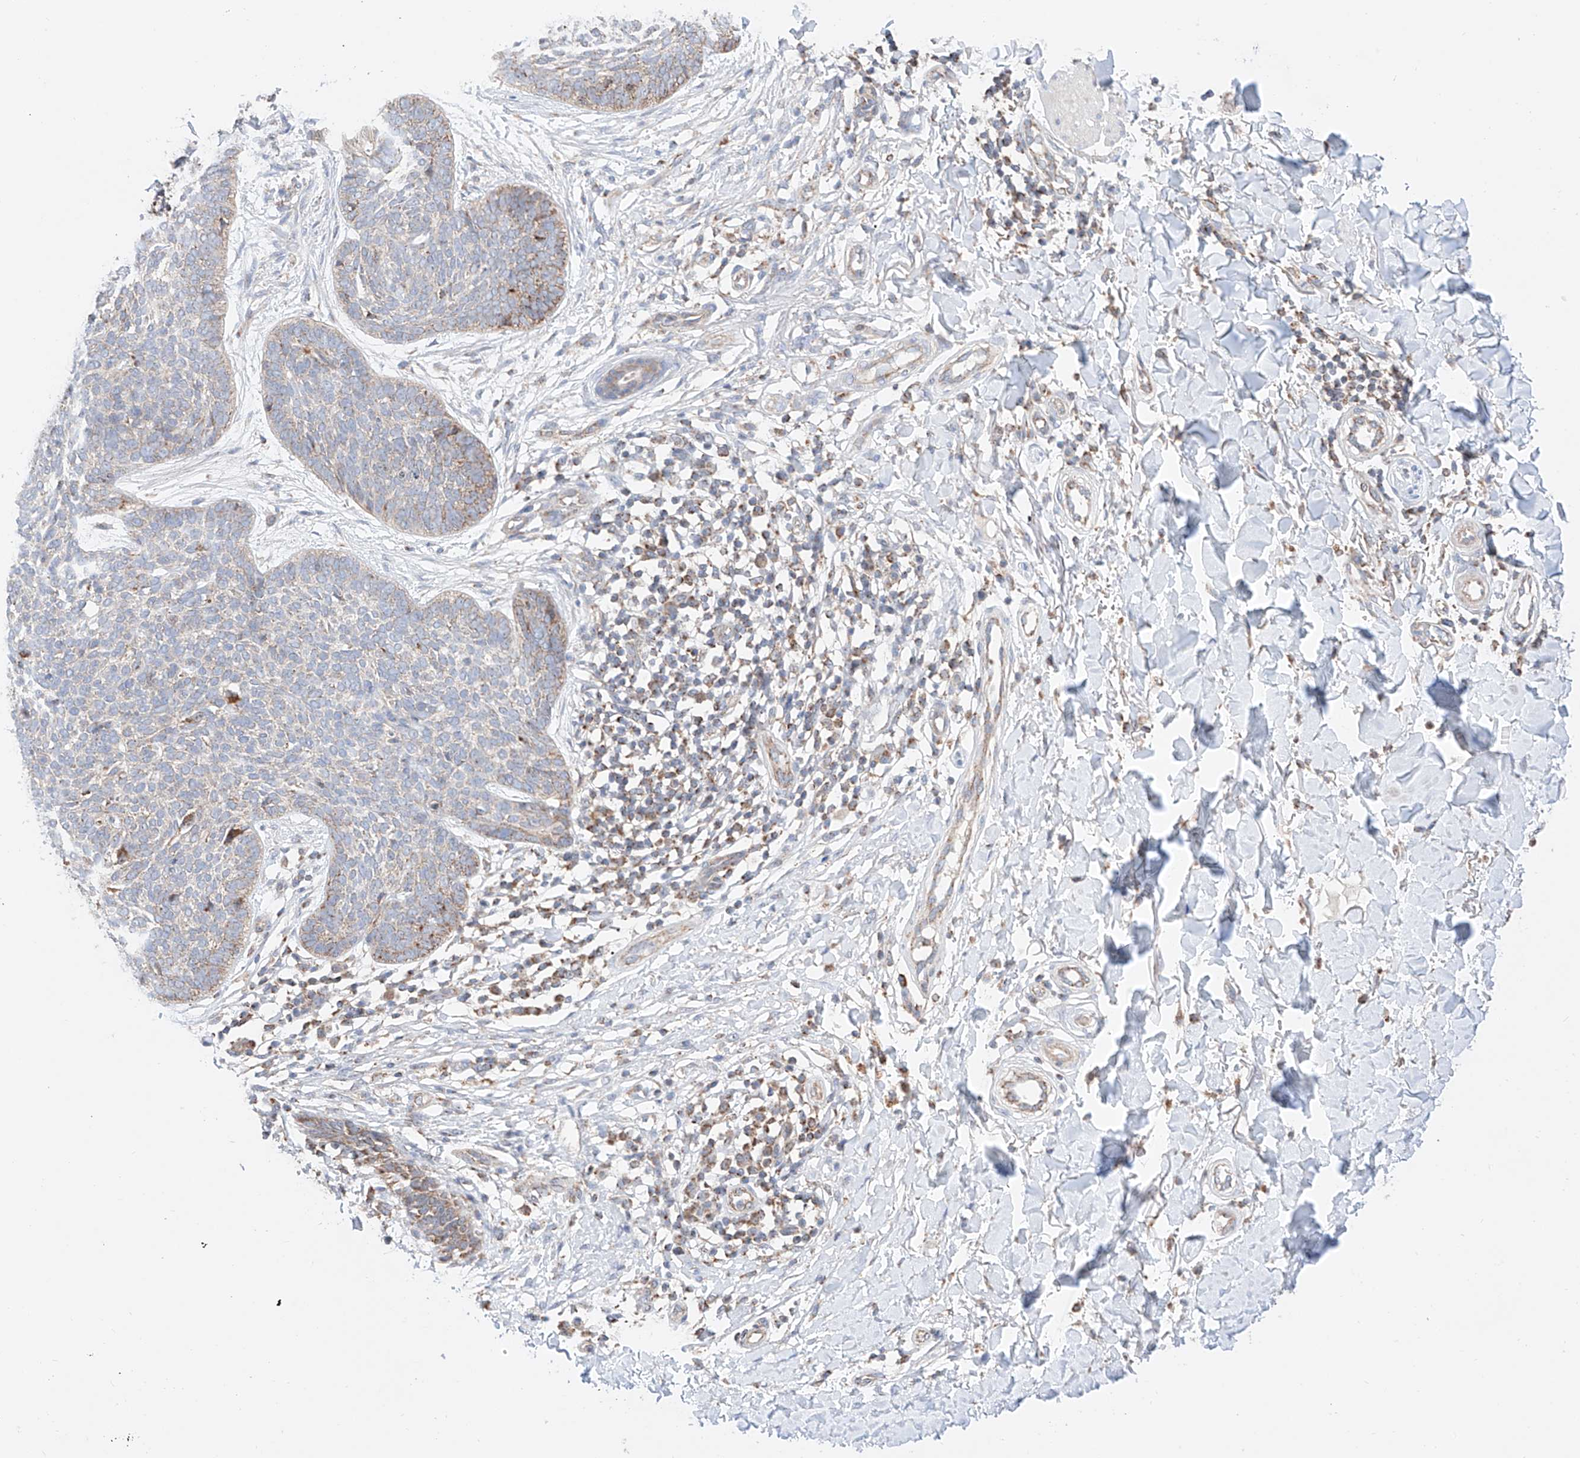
{"staining": {"intensity": "weak", "quantity": "25%-75%", "location": "cytoplasmic/membranous"}, "tissue": "skin cancer", "cell_type": "Tumor cells", "image_type": "cancer", "snomed": [{"axis": "morphology", "description": "Basal cell carcinoma"}, {"axis": "topography", "description": "Skin"}], "caption": "Basal cell carcinoma (skin) stained for a protein displays weak cytoplasmic/membranous positivity in tumor cells. (DAB (3,3'-diaminobenzidine) IHC with brightfield microscopy, high magnification).", "gene": "KTI12", "patient": {"sex": "female", "age": 64}}